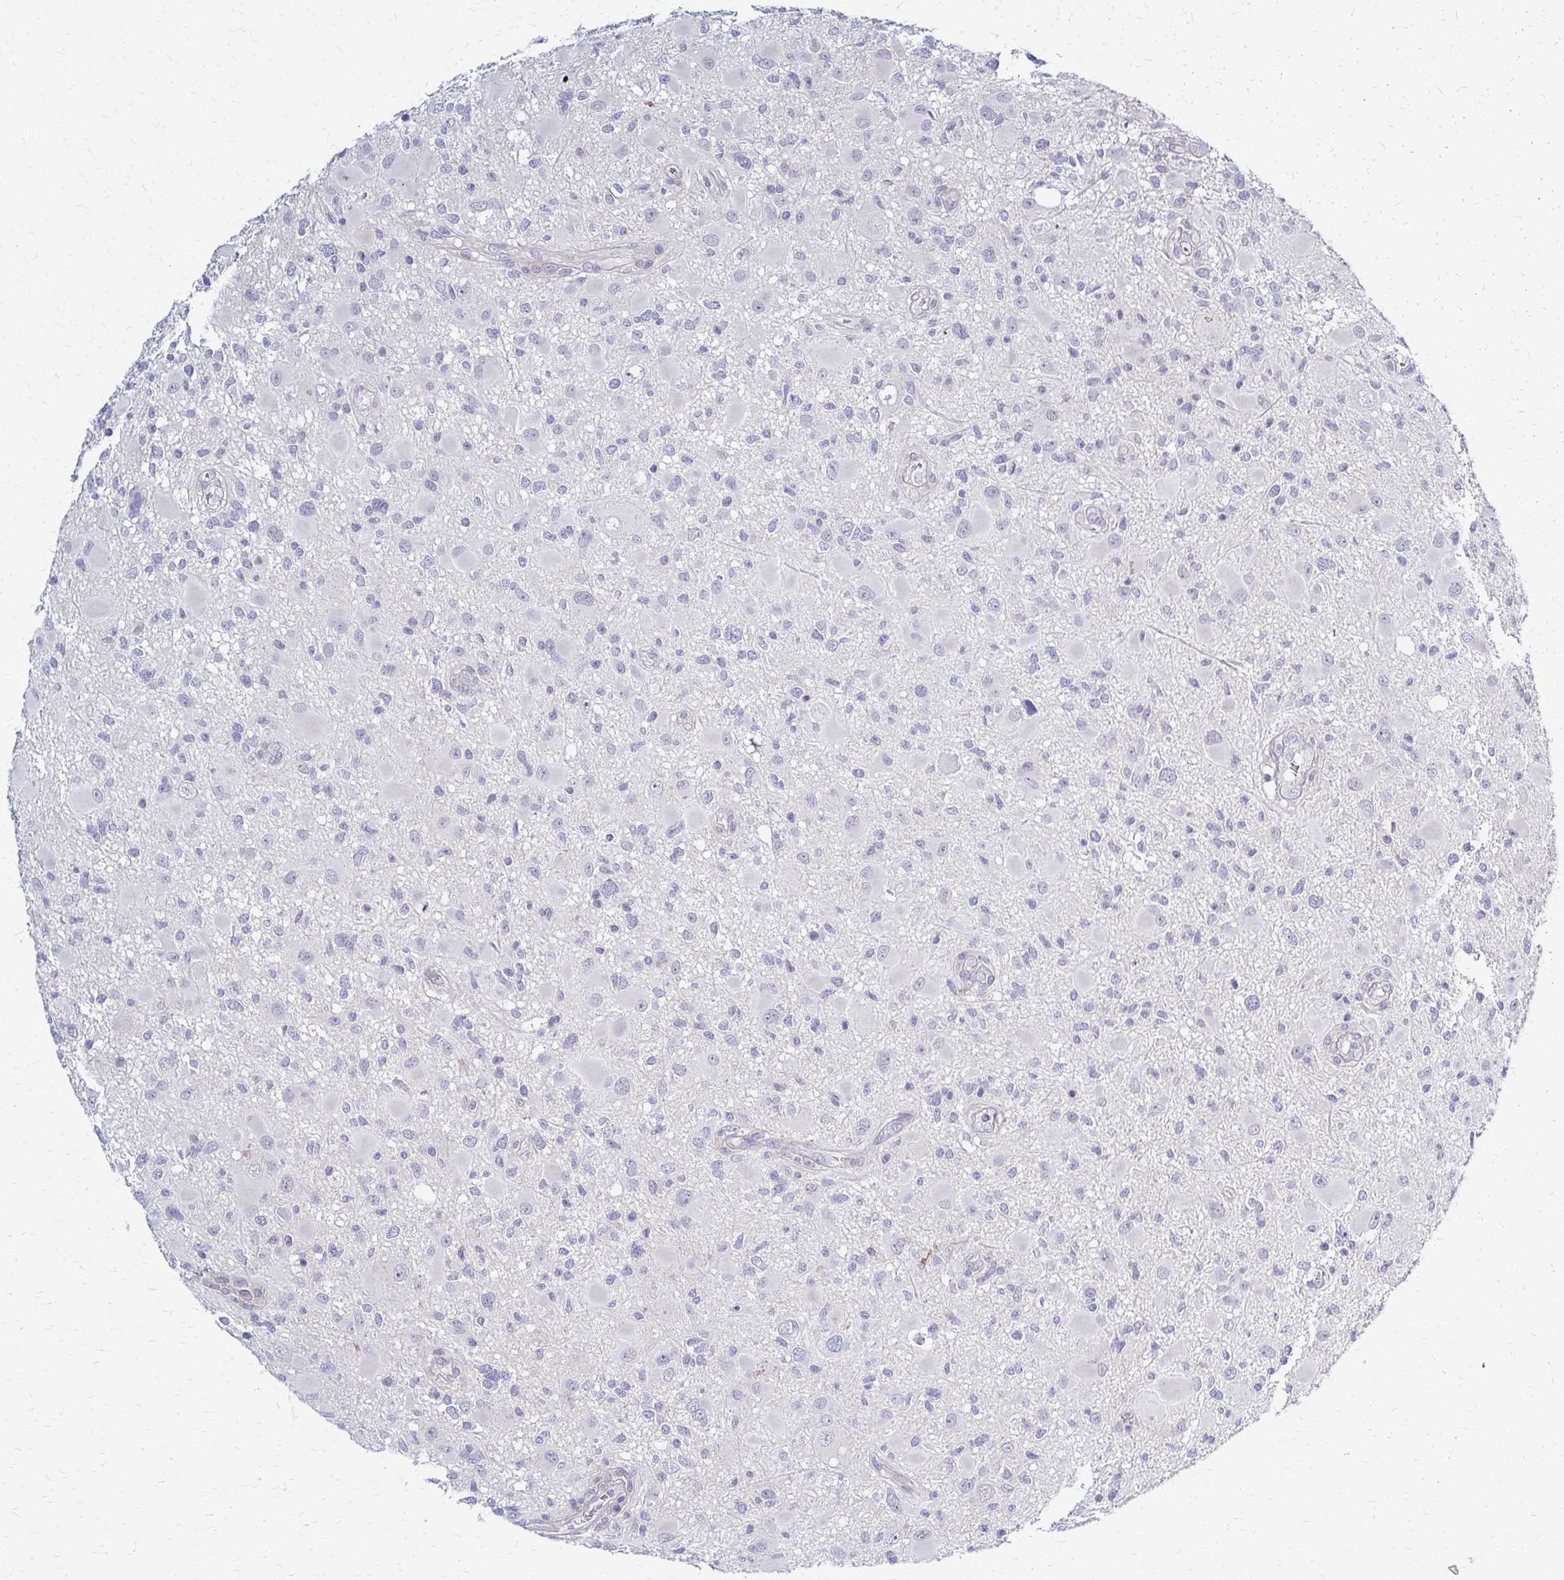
{"staining": {"intensity": "negative", "quantity": "none", "location": "none"}, "tissue": "glioma", "cell_type": "Tumor cells", "image_type": "cancer", "snomed": [{"axis": "morphology", "description": "Glioma, malignant, High grade"}, {"axis": "topography", "description": "Brain"}], "caption": "The immunohistochemistry (IHC) photomicrograph has no significant staining in tumor cells of malignant glioma (high-grade) tissue. (DAB immunohistochemistry (IHC) with hematoxylin counter stain).", "gene": "RHOBTB2", "patient": {"sex": "male", "age": 54}}